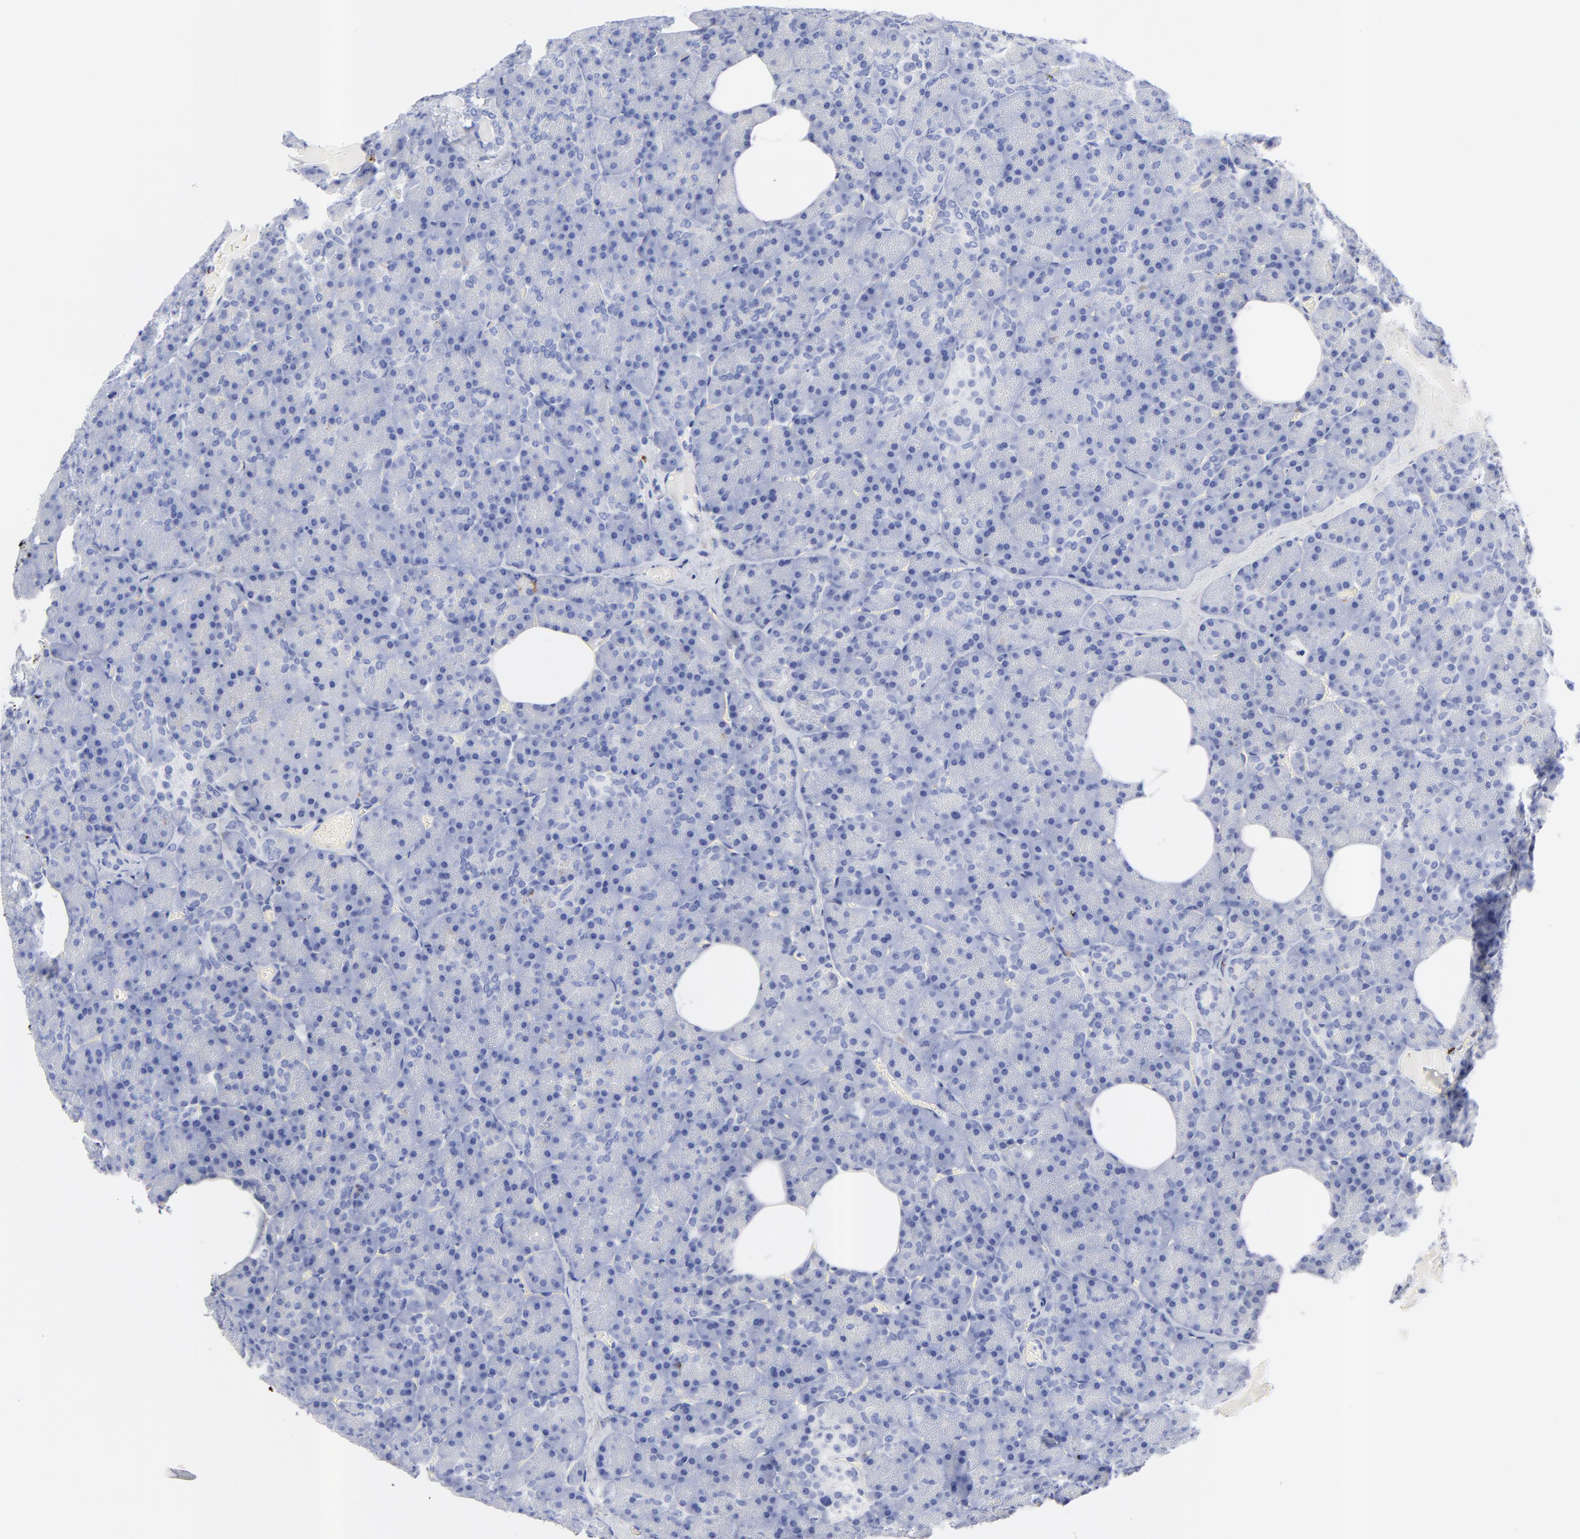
{"staining": {"intensity": "moderate", "quantity": "25%-75%", "location": "cytoplasmic/membranous"}, "tissue": "pancreas", "cell_type": "Exocrine glandular cells", "image_type": "normal", "snomed": [{"axis": "morphology", "description": "Normal tissue, NOS"}, {"axis": "topography", "description": "Pancreas"}], "caption": "Immunohistochemical staining of benign human pancreas demonstrates 25%-75% levels of moderate cytoplasmic/membranous protein staining in approximately 25%-75% of exocrine glandular cells.", "gene": "CPVL", "patient": {"sex": "female", "age": 35}}